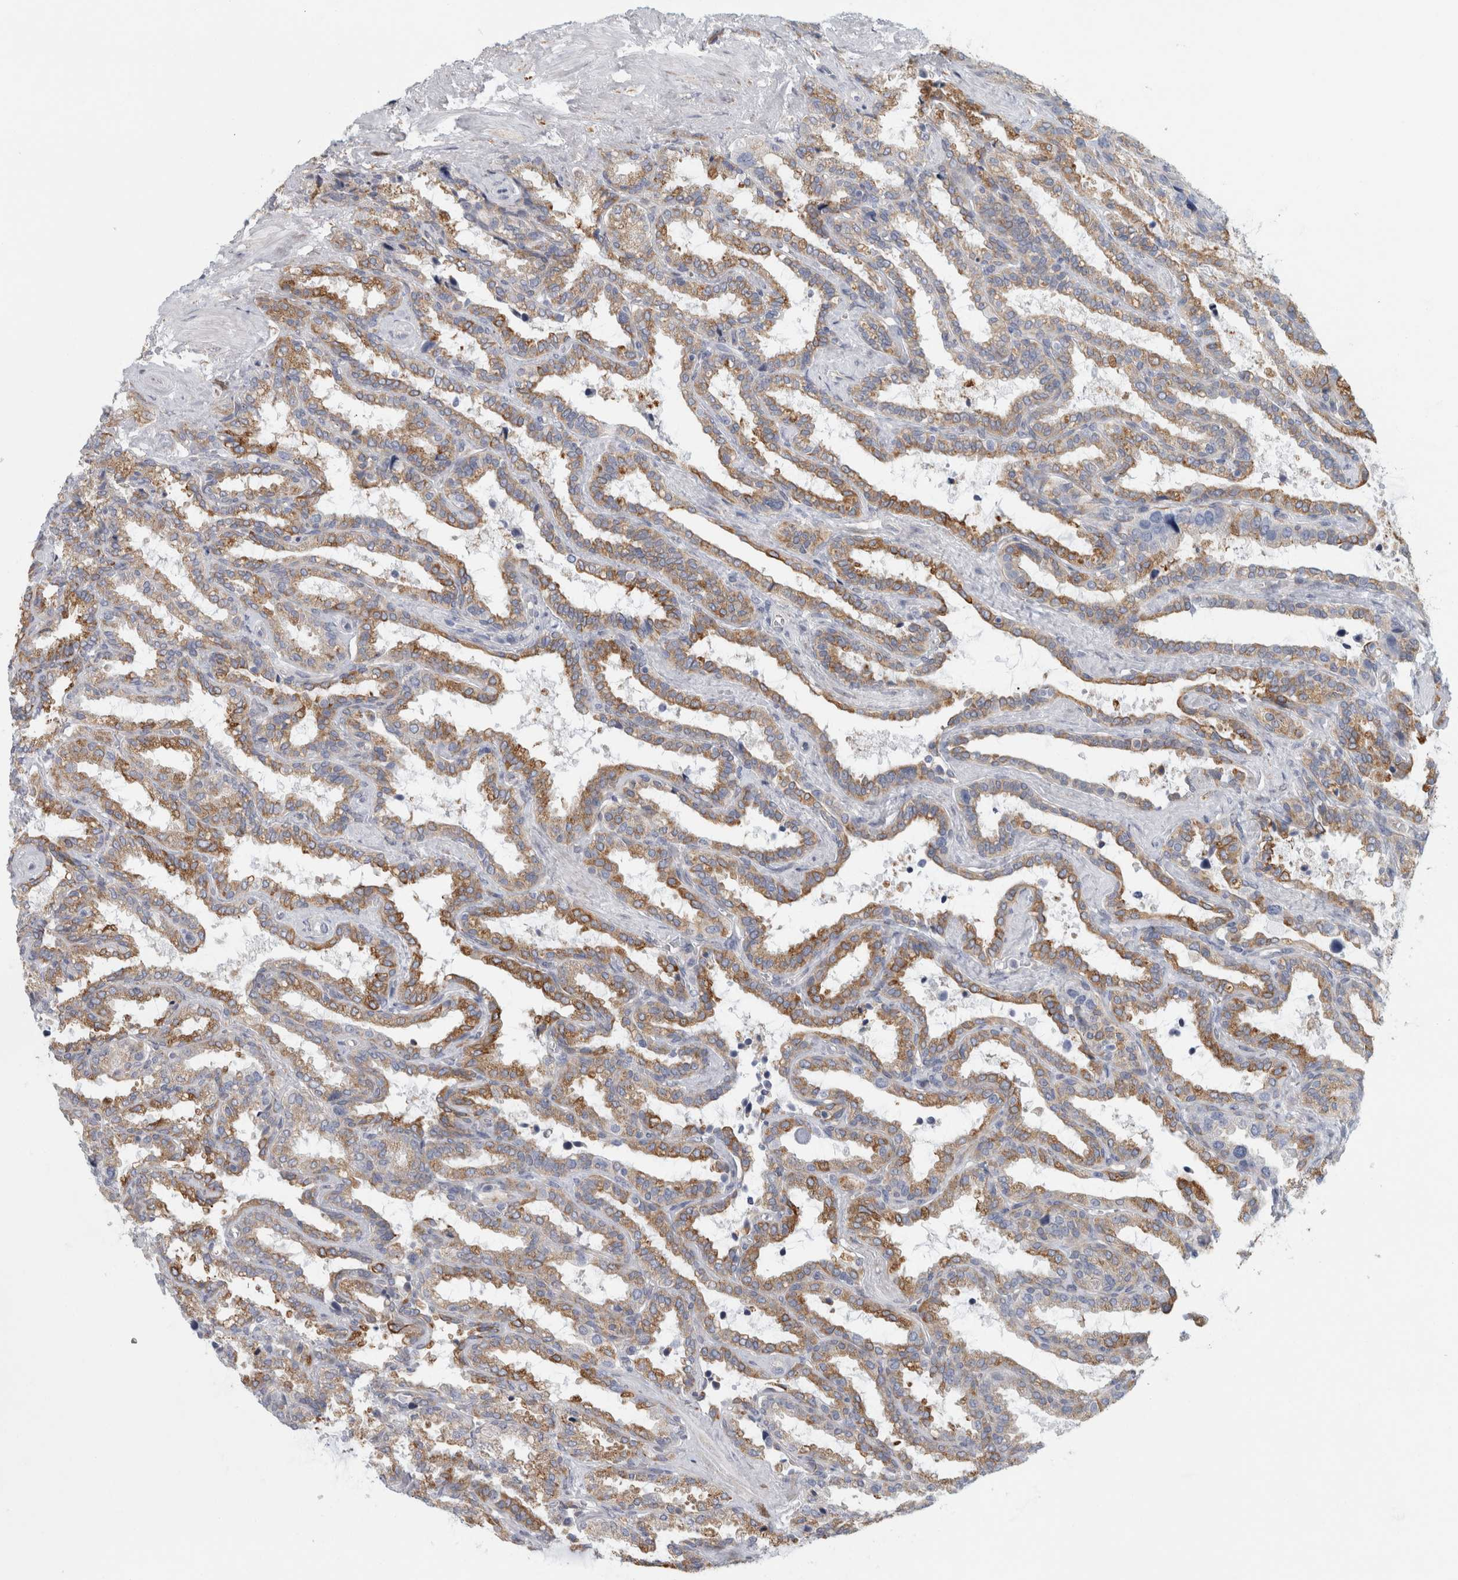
{"staining": {"intensity": "moderate", "quantity": ">75%", "location": "cytoplasmic/membranous"}, "tissue": "seminal vesicle", "cell_type": "Glandular cells", "image_type": "normal", "snomed": [{"axis": "morphology", "description": "Normal tissue, NOS"}, {"axis": "topography", "description": "Seminal veicle"}], "caption": "Immunohistochemical staining of normal seminal vesicle exhibits moderate cytoplasmic/membranous protein staining in approximately >75% of glandular cells. The staining was performed using DAB (3,3'-diaminobenzidine), with brown indicating positive protein expression. Nuclei are stained blue with hematoxylin.", "gene": "B3GNT3", "patient": {"sex": "male", "age": 46}}